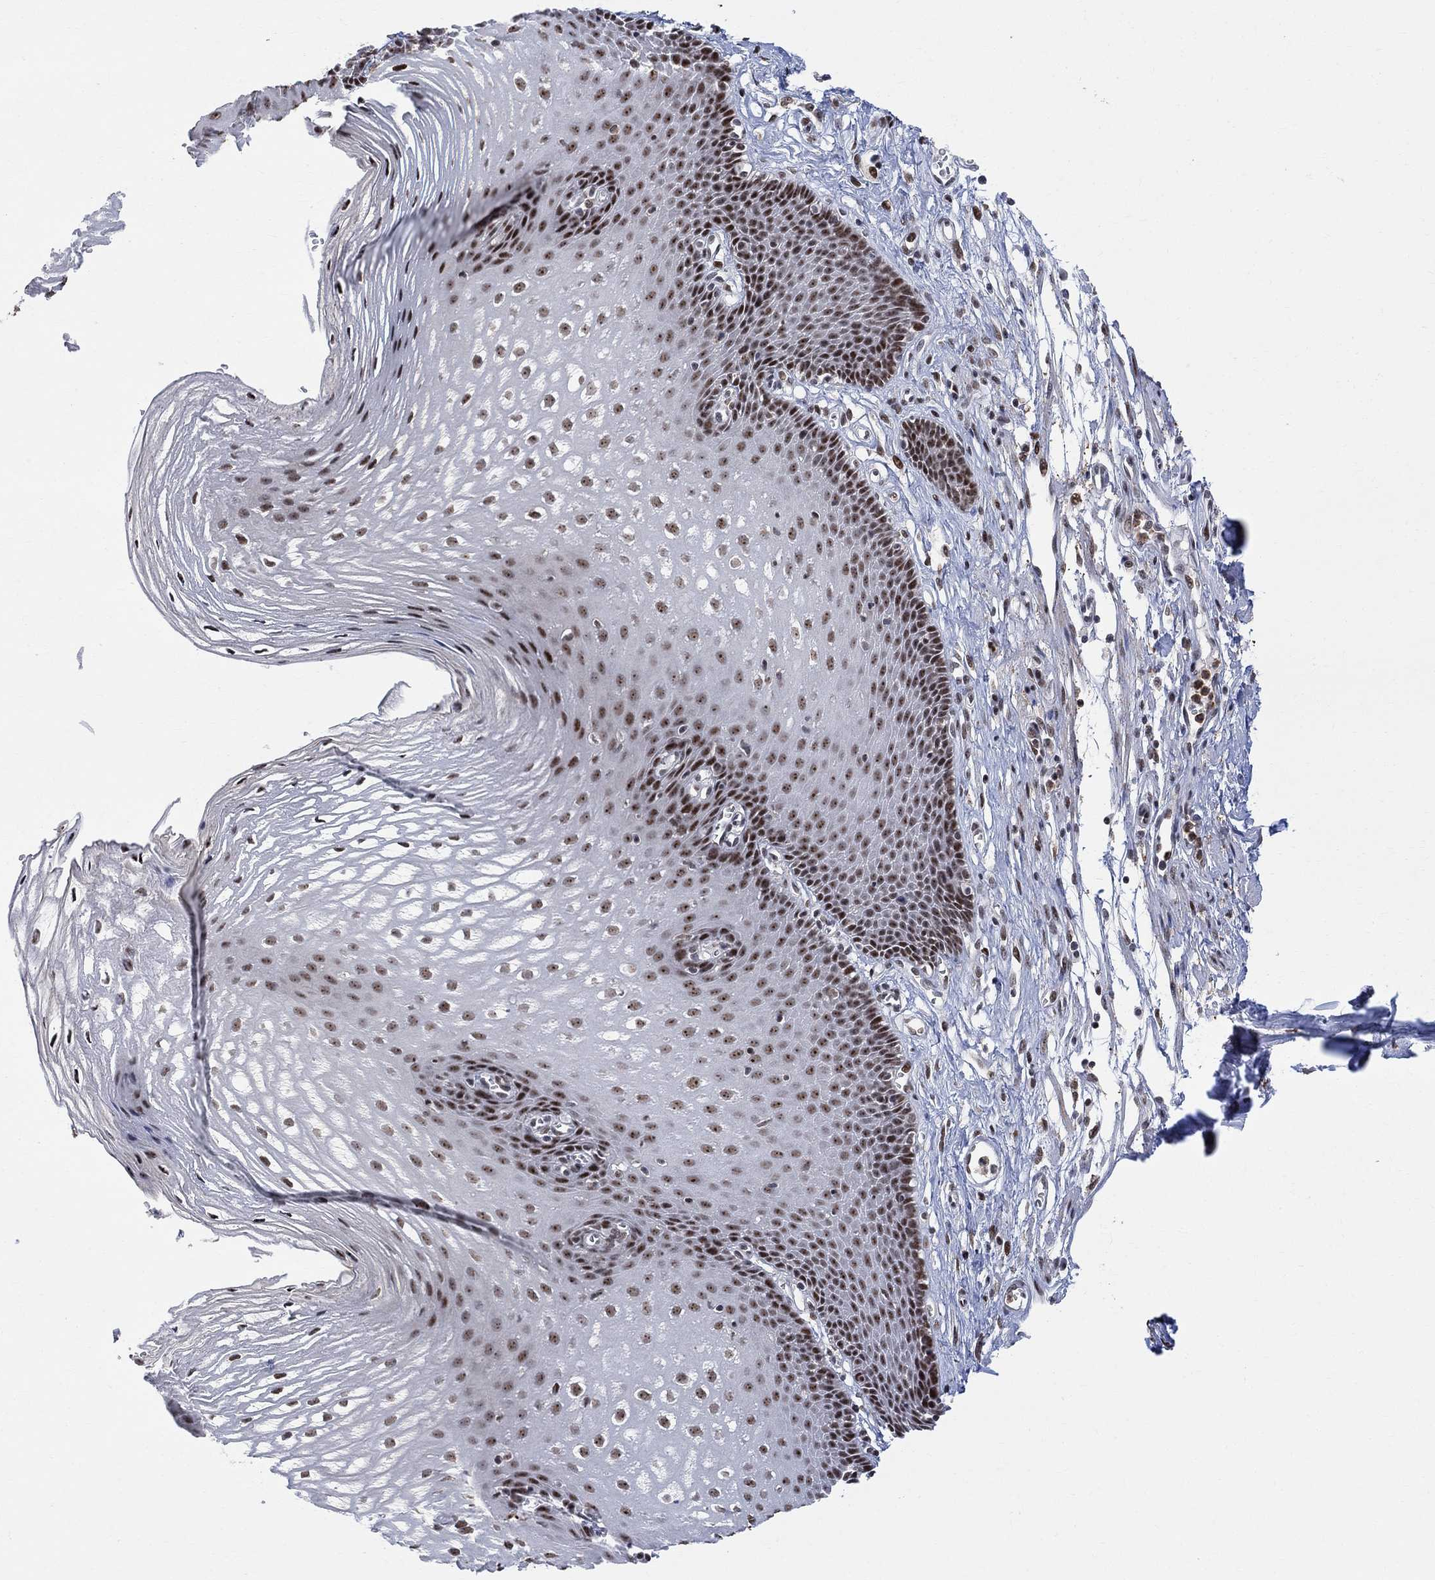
{"staining": {"intensity": "strong", "quantity": ">75%", "location": "nuclear"}, "tissue": "esophagus", "cell_type": "Squamous epithelial cells", "image_type": "normal", "snomed": [{"axis": "morphology", "description": "Normal tissue, NOS"}, {"axis": "topography", "description": "Esophagus"}], "caption": "A high-resolution image shows IHC staining of benign esophagus, which shows strong nuclear staining in about >75% of squamous epithelial cells.", "gene": "E4F1", "patient": {"sex": "male", "age": 72}}